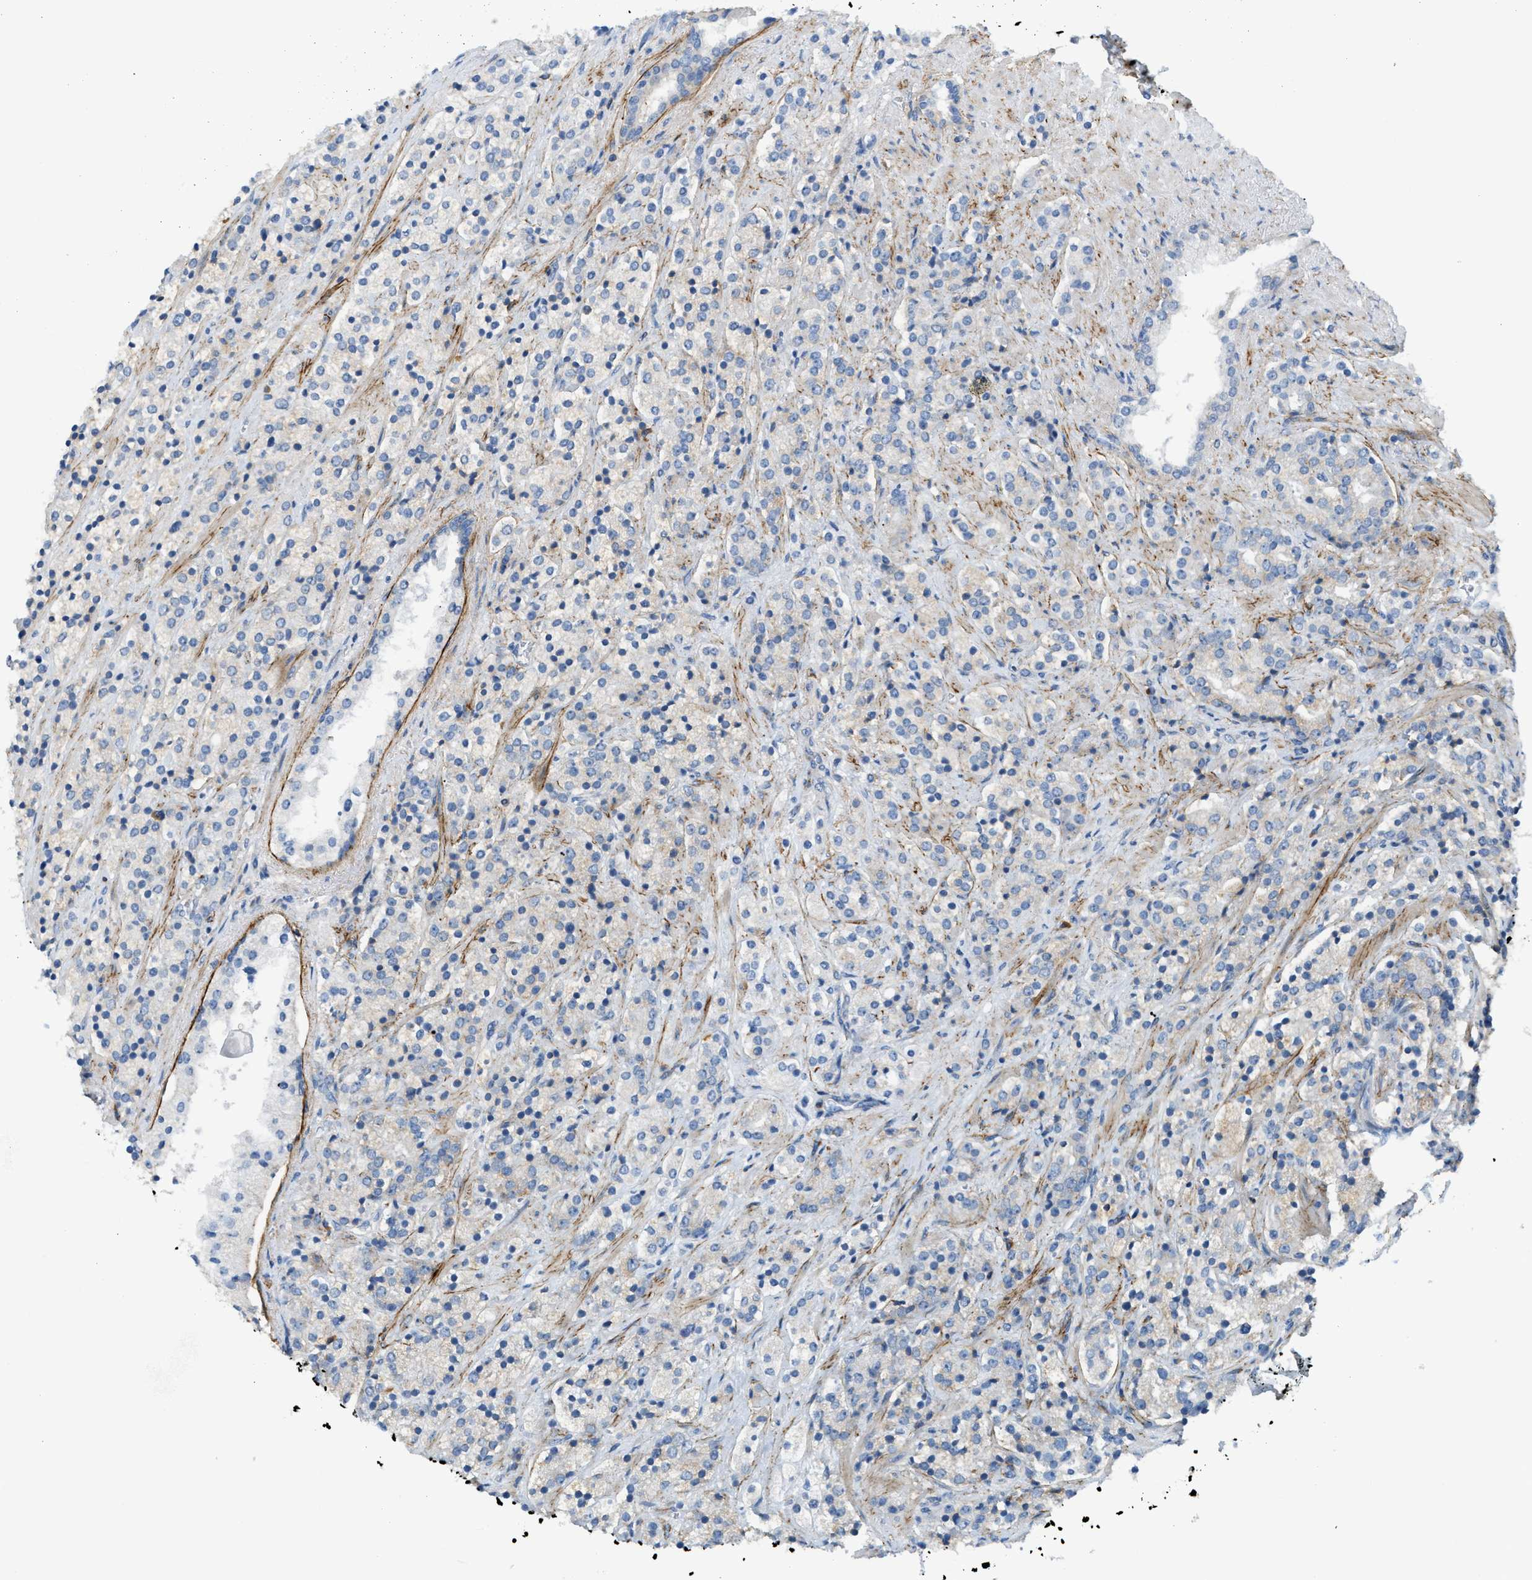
{"staining": {"intensity": "weak", "quantity": "<25%", "location": "cytoplasmic/membranous"}, "tissue": "prostate cancer", "cell_type": "Tumor cells", "image_type": "cancer", "snomed": [{"axis": "morphology", "description": "Adenocarcinoma, High grade"}, {"axis": "topography", "description": "Prostate"}], "caption": "Immunohistochemistry (IHC) of high-grade adenocarcinoma (prostate) displays no staining in tumor cells.", "gene": "LMBRD1", "patient": {"sex": "male", "age": 71}}